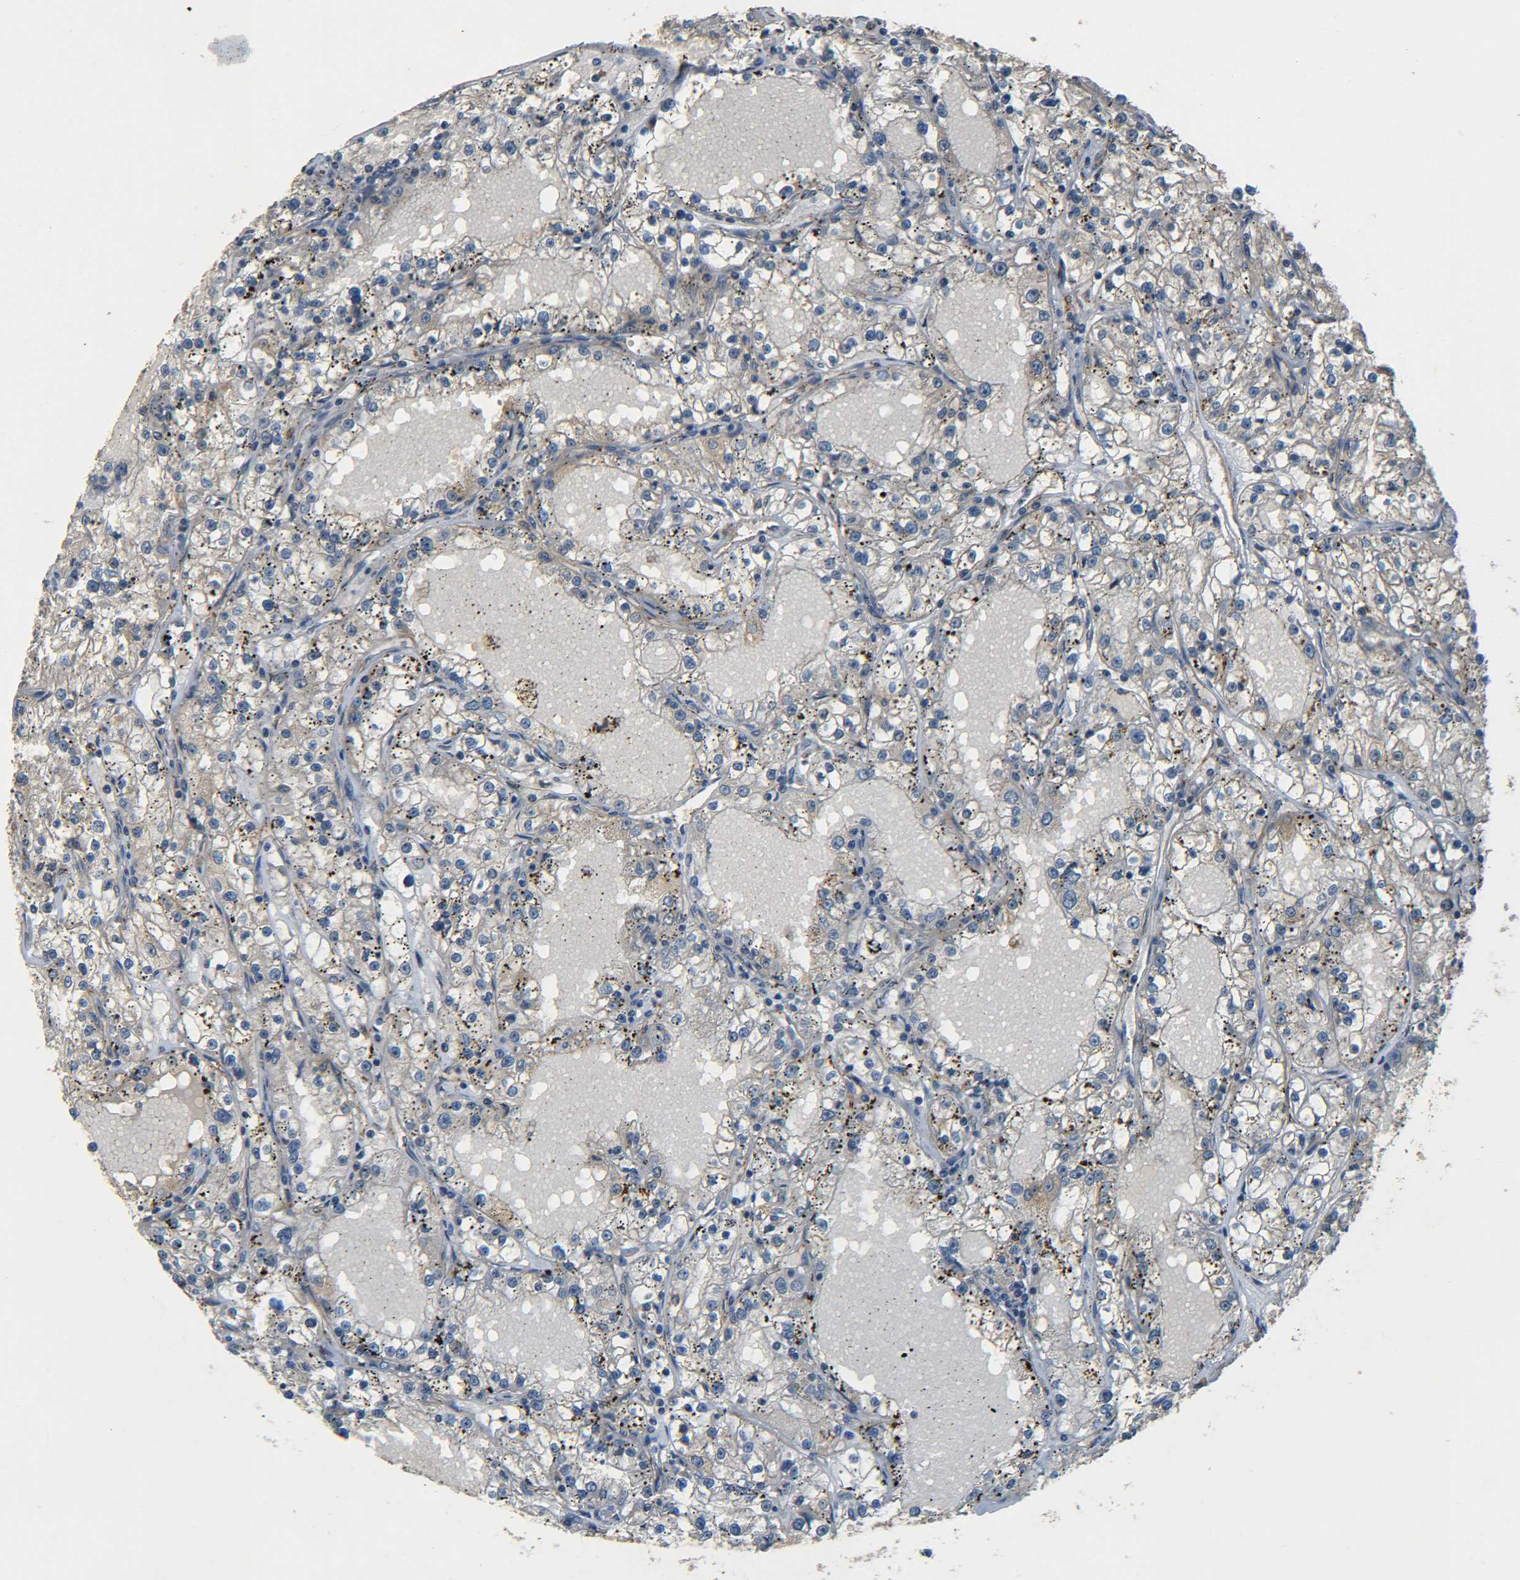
{"staining": {"intensity": "negative", "quantity": "none", "location": "none"}, "tissue": "renal cancer", "cell_type": "Tumor cells", "image_type": "cancer", "snomed": [{"axis": "morphology", "description": "Adenocarcinoma, NOS"}, {"axis": "topography", "description": "Kidney"}], "caption": "Human adenocarcinoma (renal) stained for a protein using immunohistochemistry displays no positivity in tumor cells.", "gene": "LRCH3", "patient": {"sex": "male", "age": 56}}